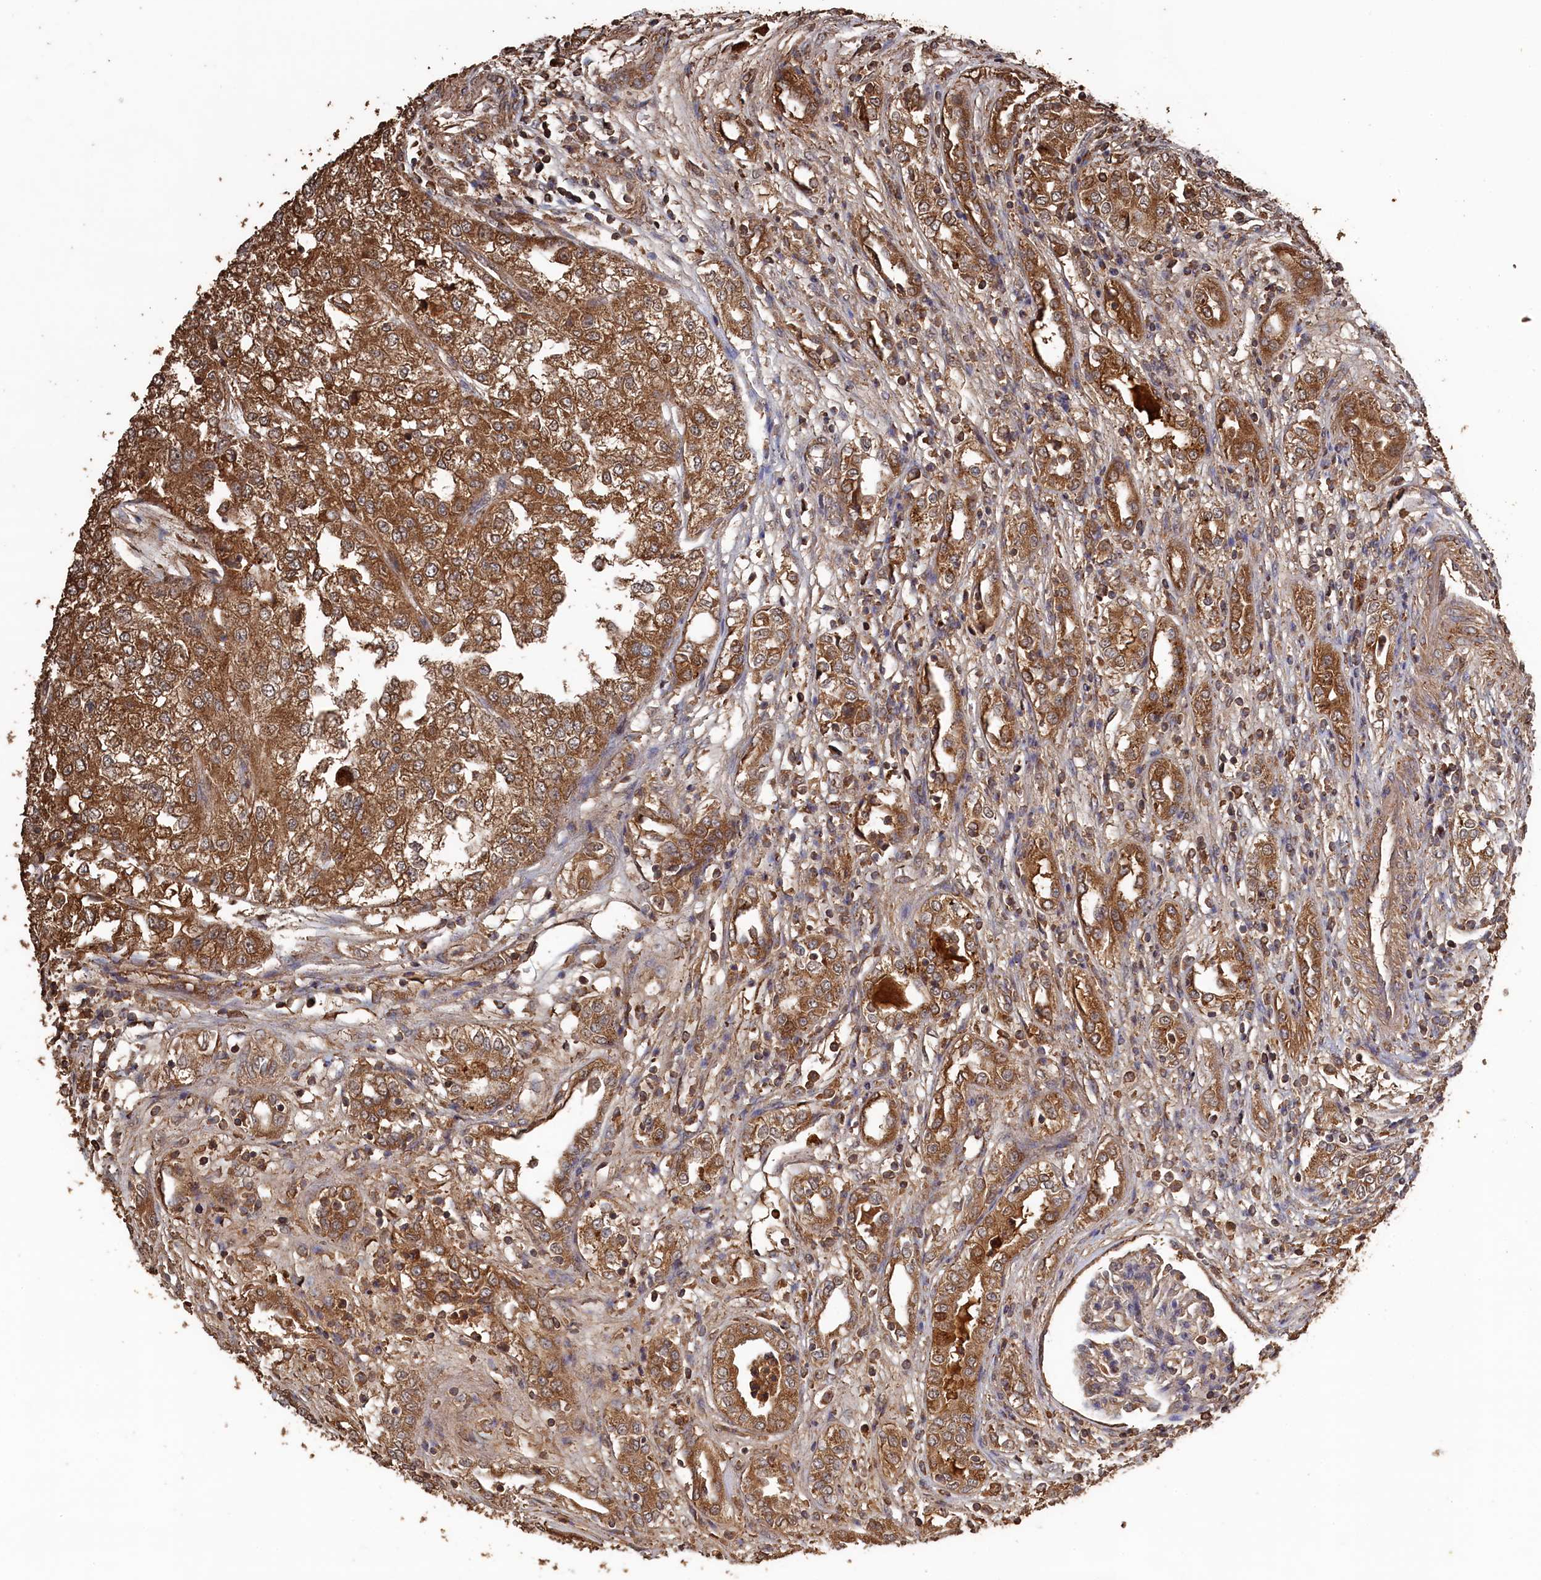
{"staining": {"intensity": "moderate", "quantity": ">75%", "location": "cytoplasmic/membranous"}, "tissue": "renal cancer", "cell_type": "Tumor cells", "image_type": "cancer", "snomed": [{"axis": "morphology", "description": "Adenocarcinoma, NOS"}, {"axis": "topography", "description": "Kidney"}], "caption": "Renal adenocarcinoma stained with a protein marker demonstrates moderate staining in tumor cells.", "gene": "SNX33", "patient": {"sex": "female", "age": 54}}